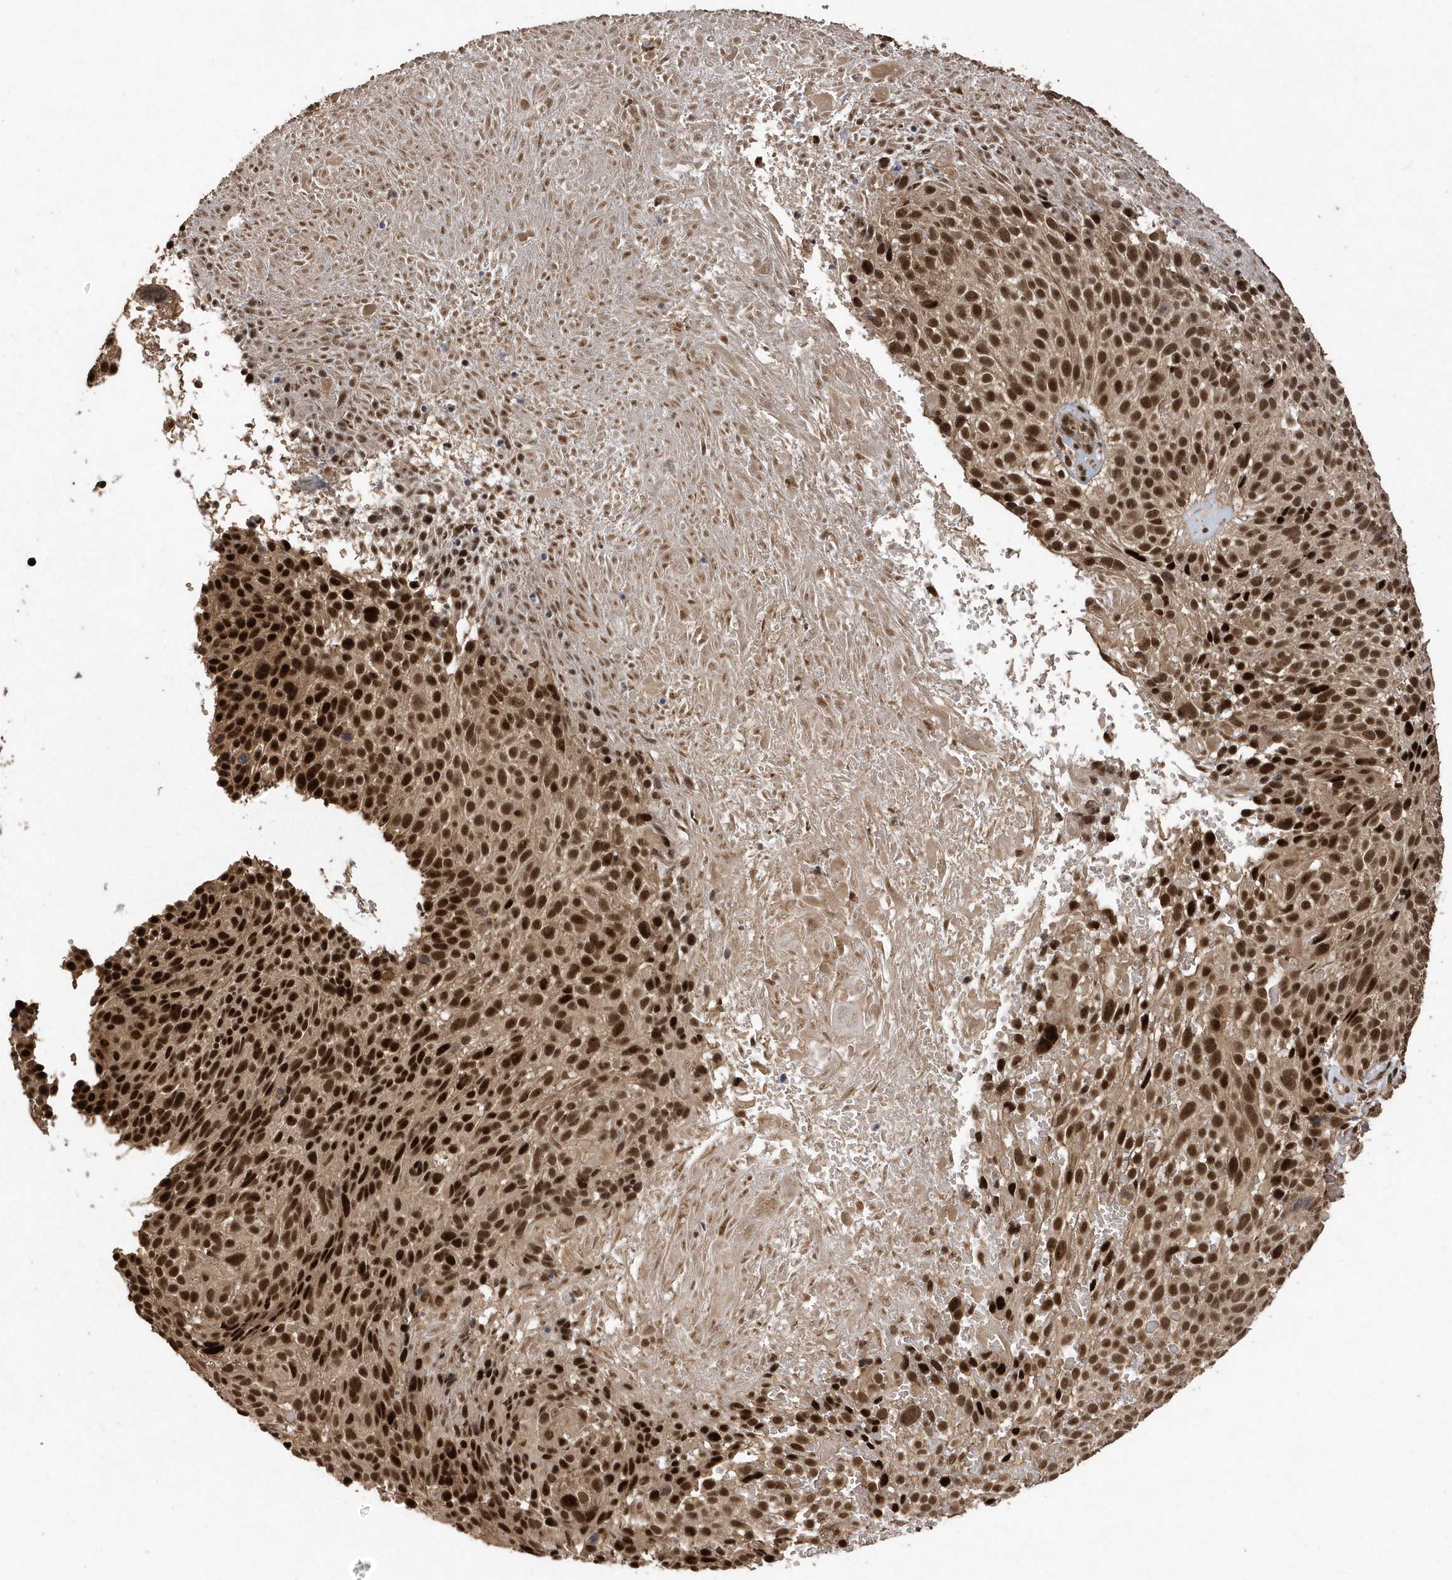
{"staining": {"intensity": "strong", "quantity": ">75%", "location": "cytoplasmic/membranous,nuclear"}, "tissue": "cervical cancer", "cell_type": "Tumor cells", "image_type": "cancer", "snomed": [{"axis": "morphology", "description": "Squamous cell carcinoma, NOS"}, {"axis": "topography", "description": "Cervix"}], "caption": "Immunohistochemistry (IHC) staining of cervical cancer, which demonstrates high levels of strong cytoplasmic/membranous and nuclear staining in approximately >75% of tumor cells indicating strong cytoplasmic/membranous and nuclear protein positivity. The staining was performed using DAB (3,3'-diaminobenzidine) (brown) for protein detection and nuclei were counterstained in hematoxylin (blue).", "gene": "INTS12", "patient": {"sex": "female", "age": 74}}